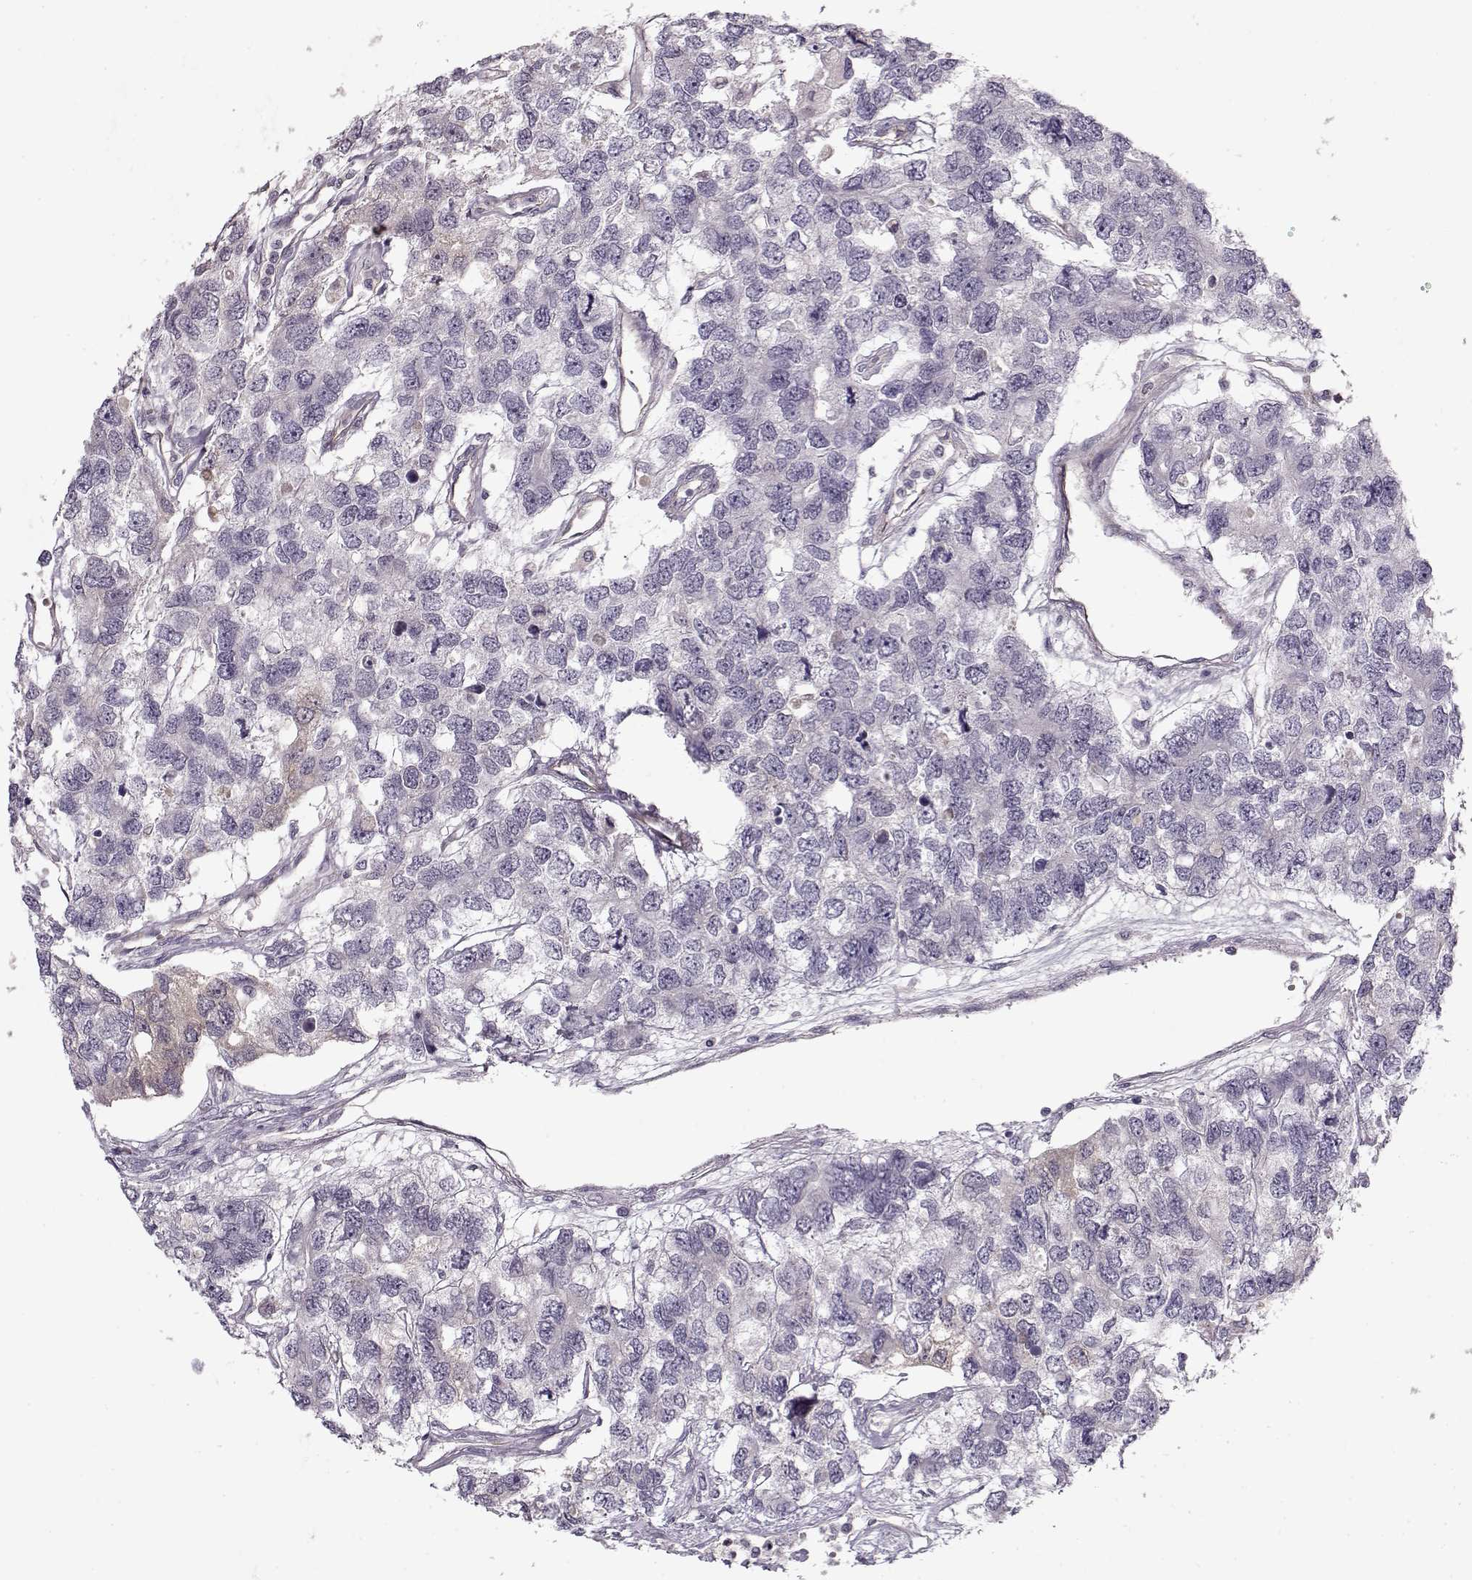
{"staining": {"intensity": "negative", "quantity": "none", "location": "none"}, "tissue": "testis cancer", "cell_type": "Tumor cells", "image_type": "cancer", "snomed": [{"axis": "morphology", "description": "Seminoma, NOS"}, {"axis": "topography", "description": "Testis"}], "caption": "Immunohistochemistry image of neoplastic tissue: human testis cancer stained with DAB shows no significant protein staining in tumor cells. (DAB immunohistochemistry with hematoxylin counter stain).", "gene": "ACOT11", "patient": {"sex": "male", "age": 52}}